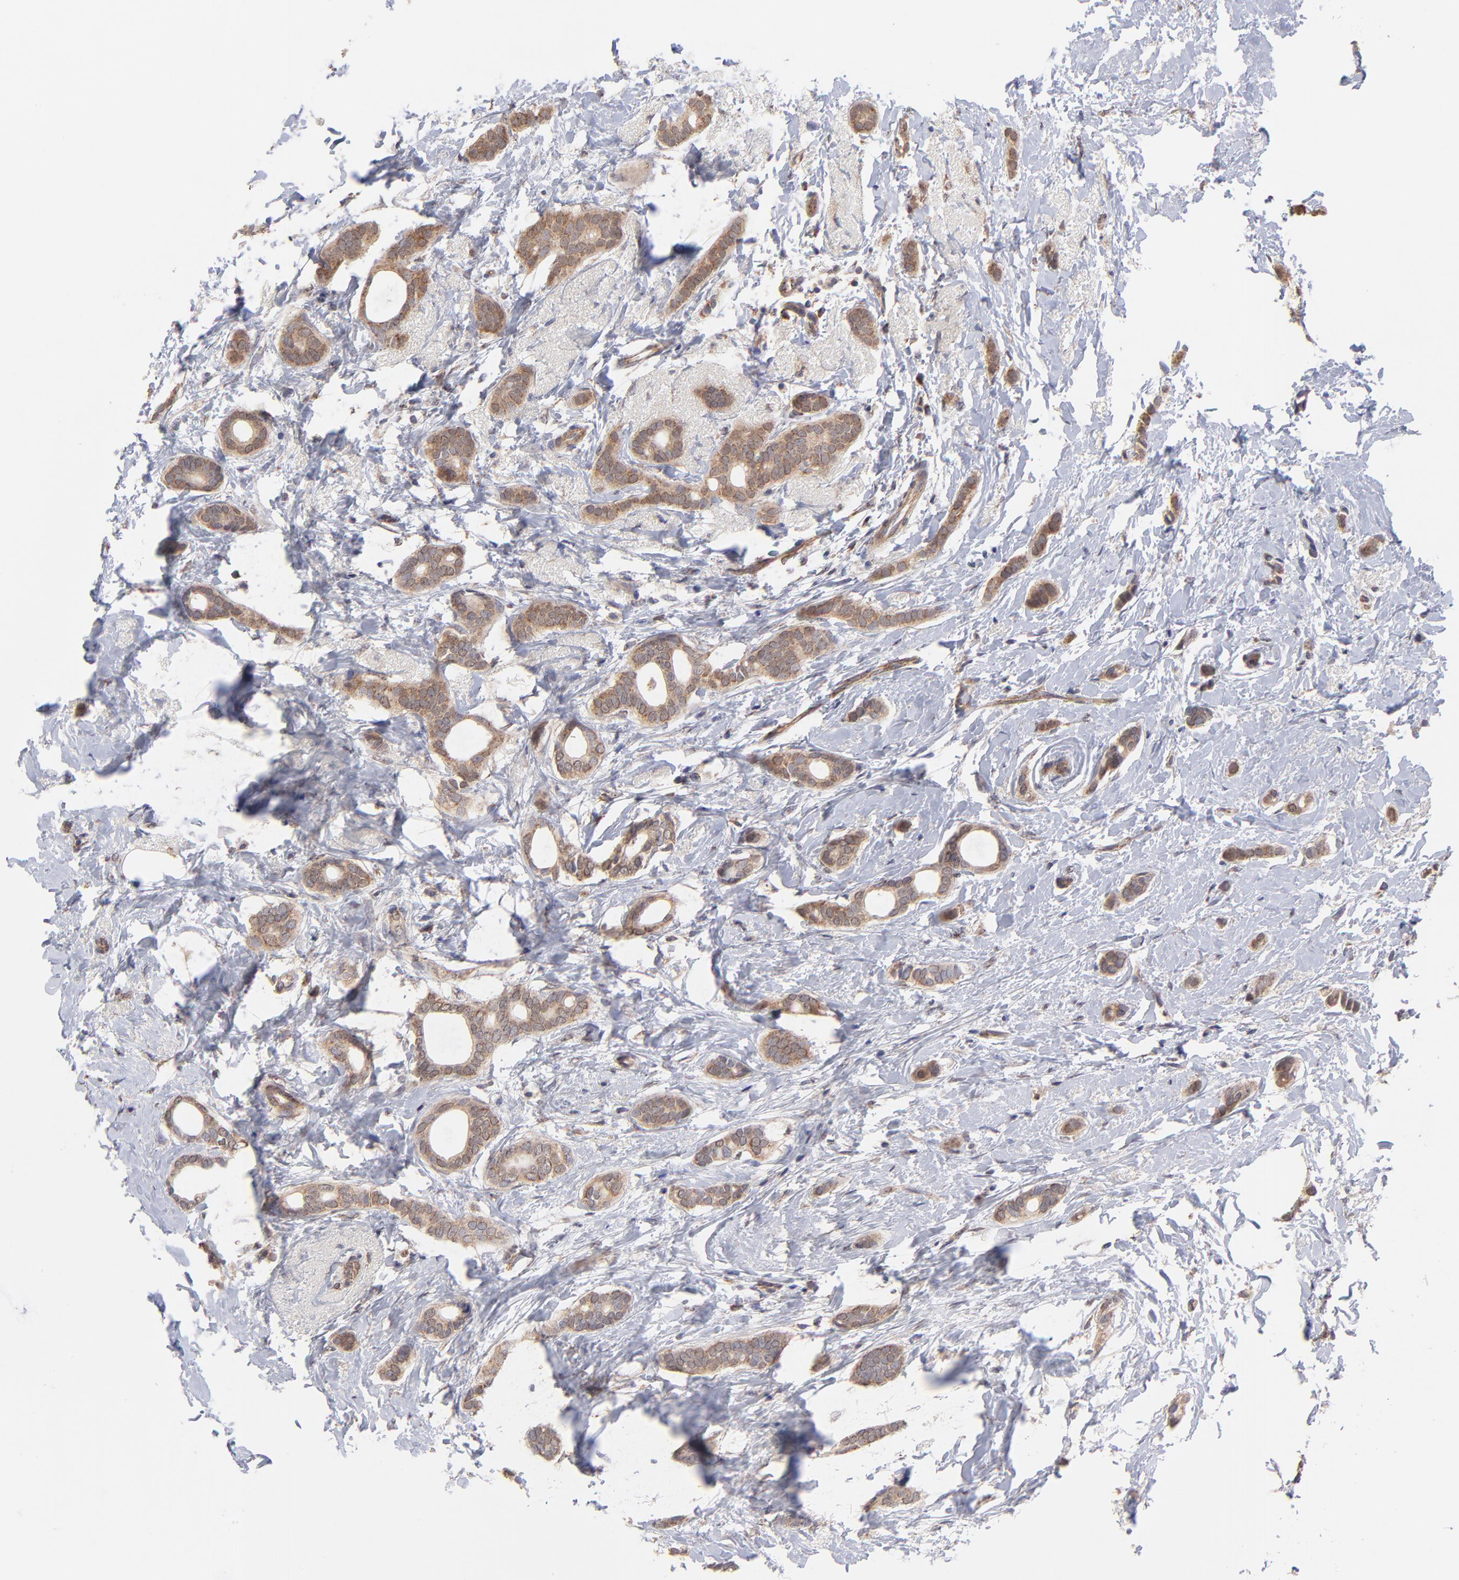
{"staining": {"intensity": "strong", "quantity": ">75%", "location": "cytoplasmic/membranous"}, "tissue": "breast cancer", "cell_type": "Tumor cells", "image_type": "cancer", "snomed": [{"axis": "morphology", "description": "Duct carcinoma"}, {"axis": "topography", "description": "Breast"}], "caption": "IHC micrograph of neoplastic tissue: breast intraductal carcinoma stained using immunohistochemistry reveals high levels of strong protein expression localized specifically in the cytoplasmic/membranous of tumor cells, appearing as a cytoplasmic/membranous brown color.", "gene": "UBE2H", "patient": {"sex": "female", "age": 54}}